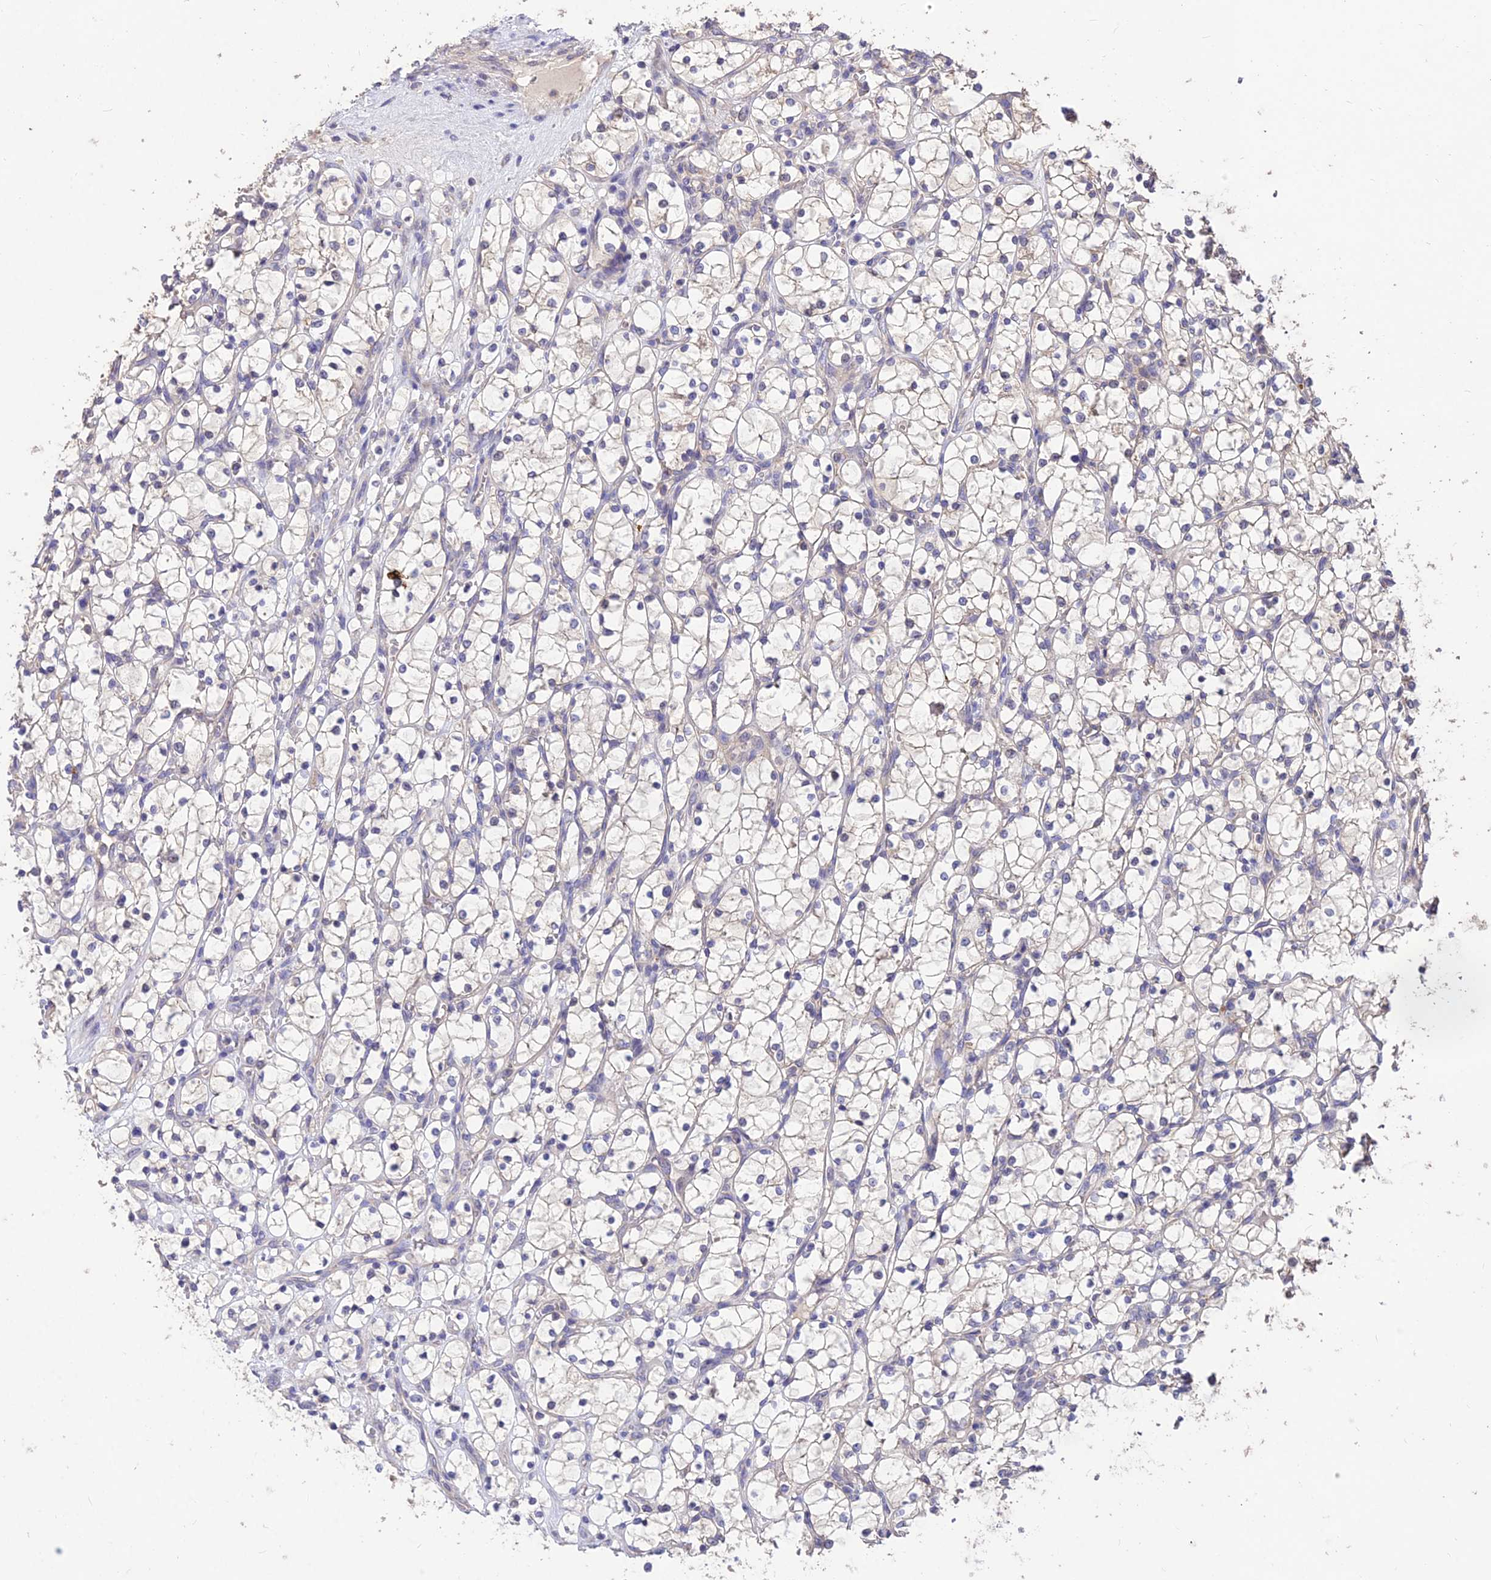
{"staining": {"intensity": "negative", "quantity": "none", "location": "none"}, "tissue": "renal cancer", "cell_type": "Tumor cells", "image_type": "cancer", "snomed": [{"axis": "morphology", "description": "Adenocarcinoma, NOS"}, {"axis": "topography", "description": "Kidney"}], "caption": "Immunohistochemistry of adenocarcinoma (renal) shows no expression in tumor cells.", "gene": "SDHD", "patient": {"sex": "female", "age": 69}}